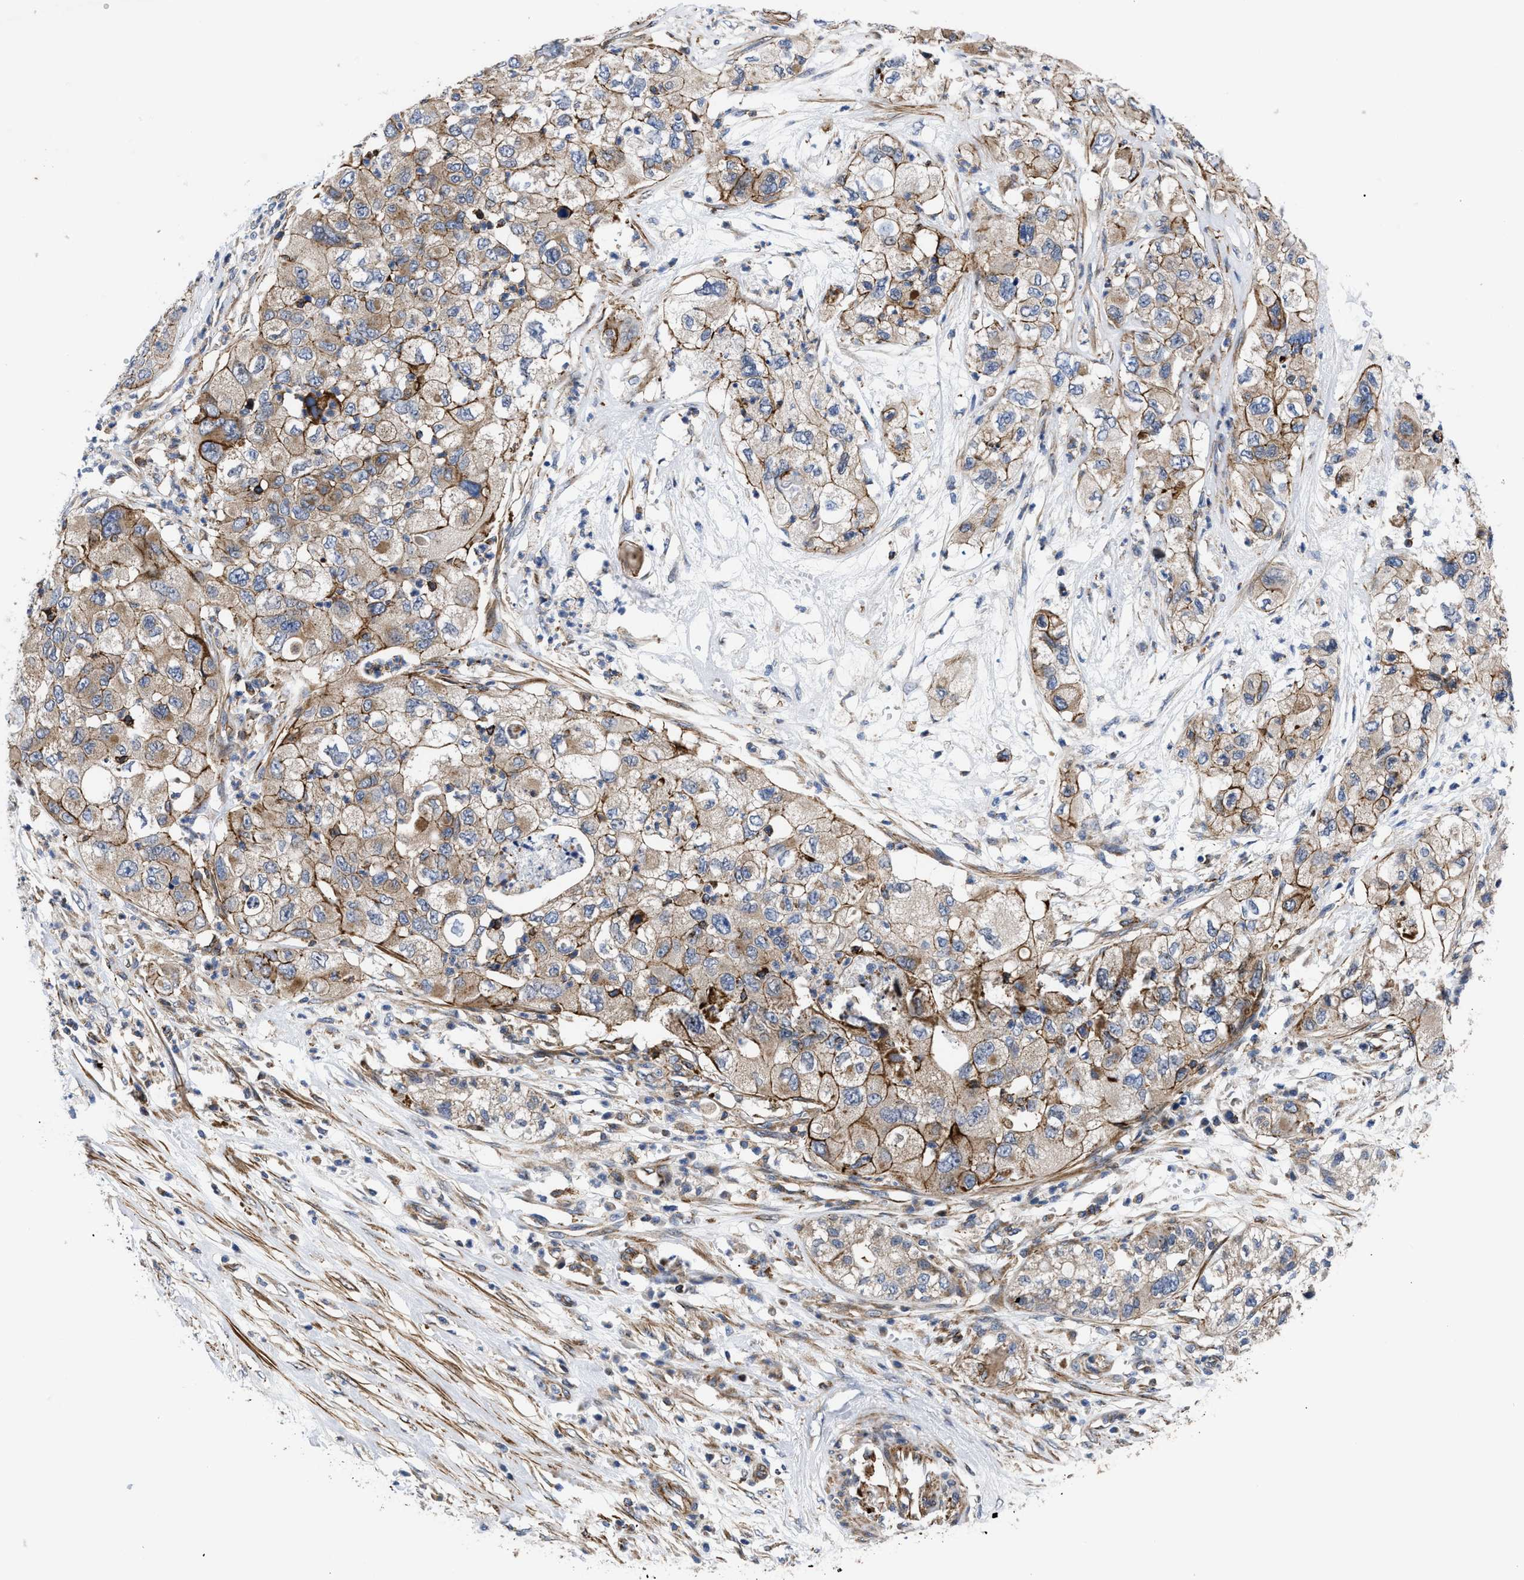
{"staining": {"intensity": "moderate", "quantity": ">75%", "location": "cytoplasmic/membranous"}, "tissue": "pancreatic cancer", "cell_type": "Tumor cells", "image_type": "cancer", "snomed": [{"axis": "morphology", "description": "Adenocarcinoma, NOS"}, {"axis": "topography", "description": "Pancreas"}], "caption": "Protein expression analysis of human pancreatic cancer (adenocarcinoma) reveals moderate cytoplasmic/membranous positivity in approximately >75% of tumor cells. (DAB = brown stain, brightfield microscopy at high magnification).", "gene": "SPAST", "patient": {"sex": "female", "age": 78}}